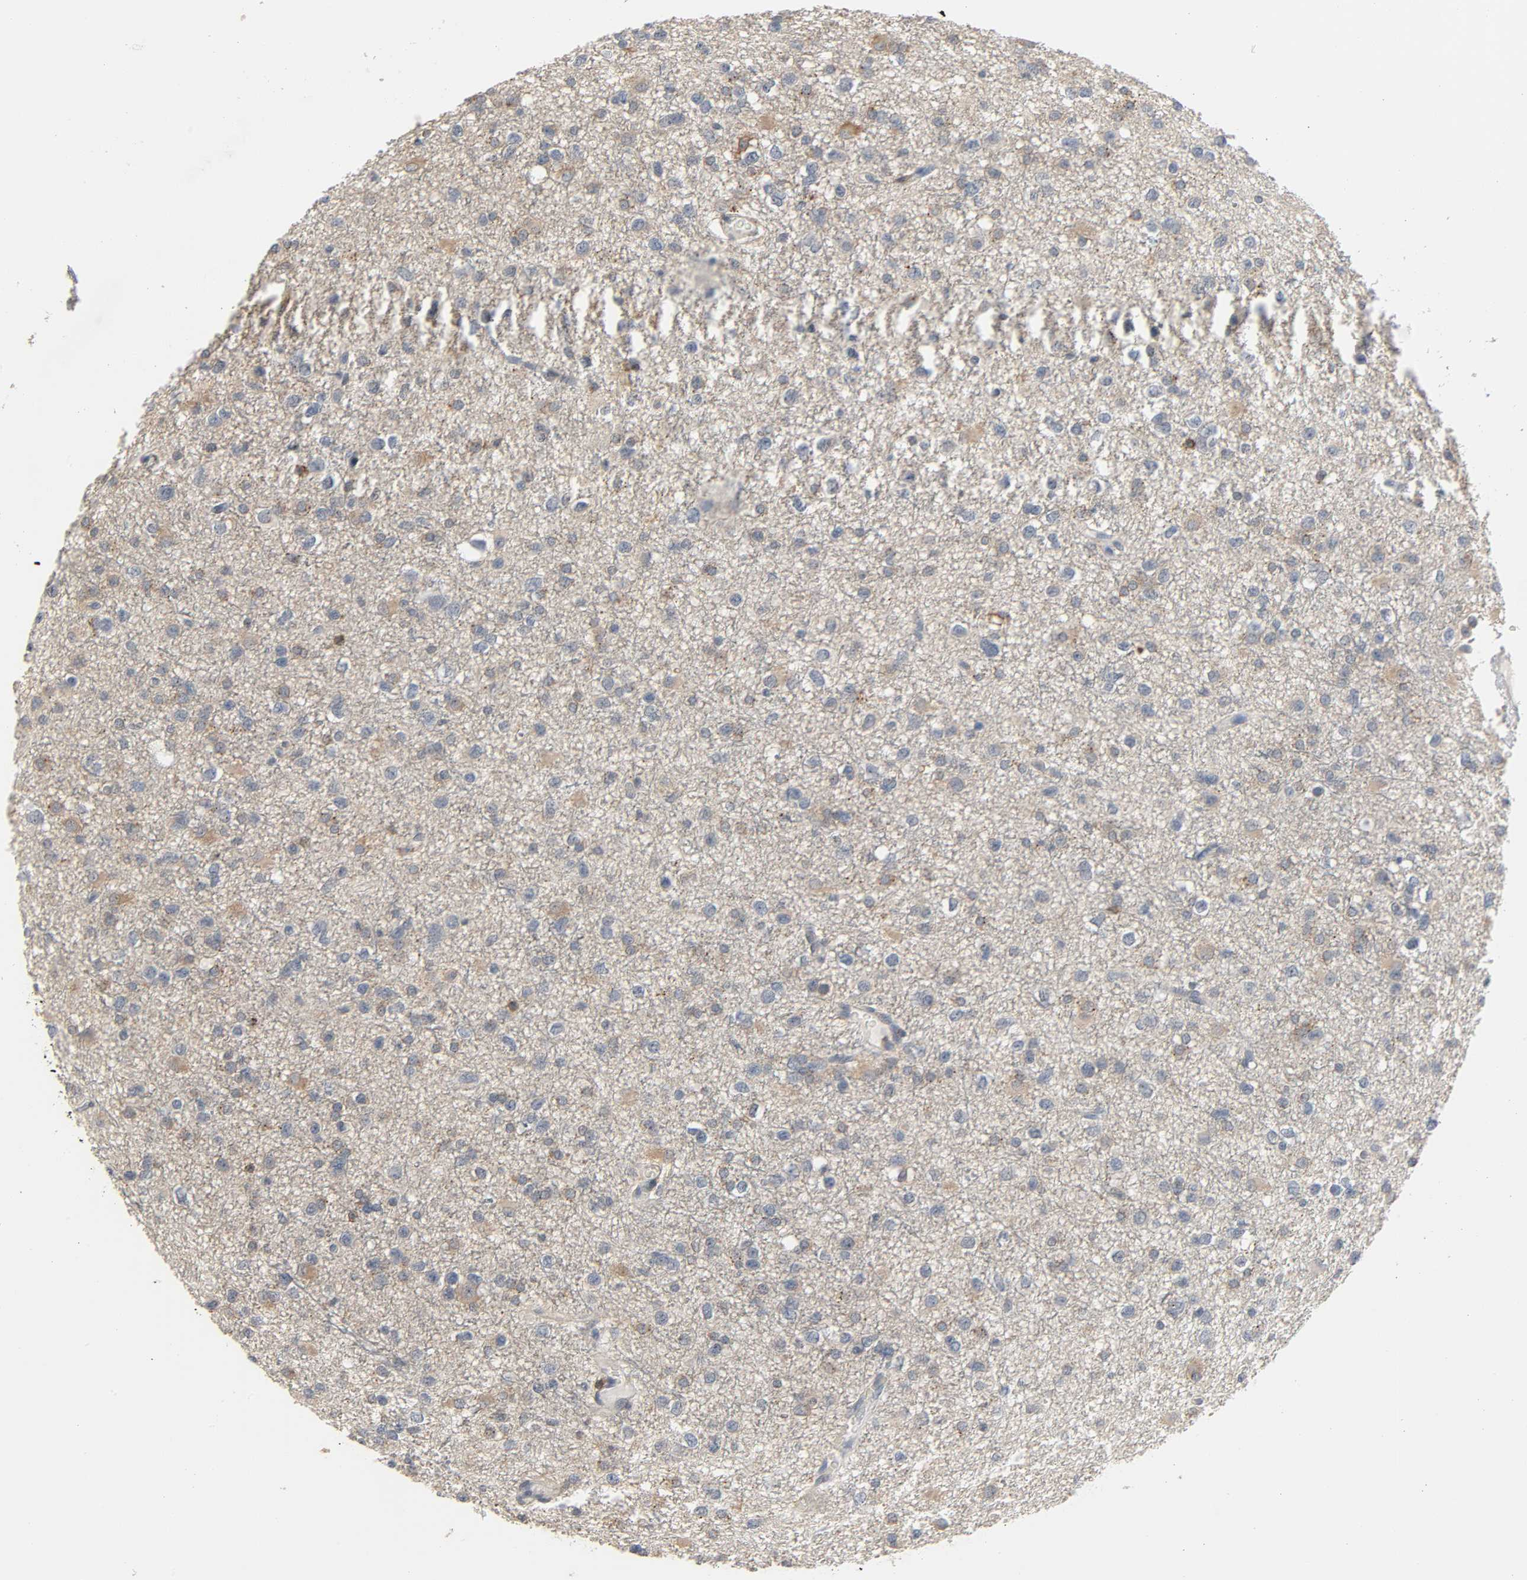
{"staining": {"intensity": "weak", "quantity": "25%-75%", "location": "cytoplasmic/membranous"}, "tissue": "glioma", "cell_type": "Tumor cells", "image_type": "cancer", "snomed": [{"axis": "morphology", "description": "Glioma, malignant, Low grade"}, {"axis": "topography", "description": "Brain"}], "caption": "Immunohistochemistry (IHC) of malignant glioma (low-grade) displays low levels of weak cytoplasmic/membranous staining in about 25%-75% of tumor cells. The staining was performed using DAB, with brown indicating positive protein expression. Nuclei are stained blue with hematoxylin.", "gene": "CD4", "patient": {"sex": "male", "age": 42}}